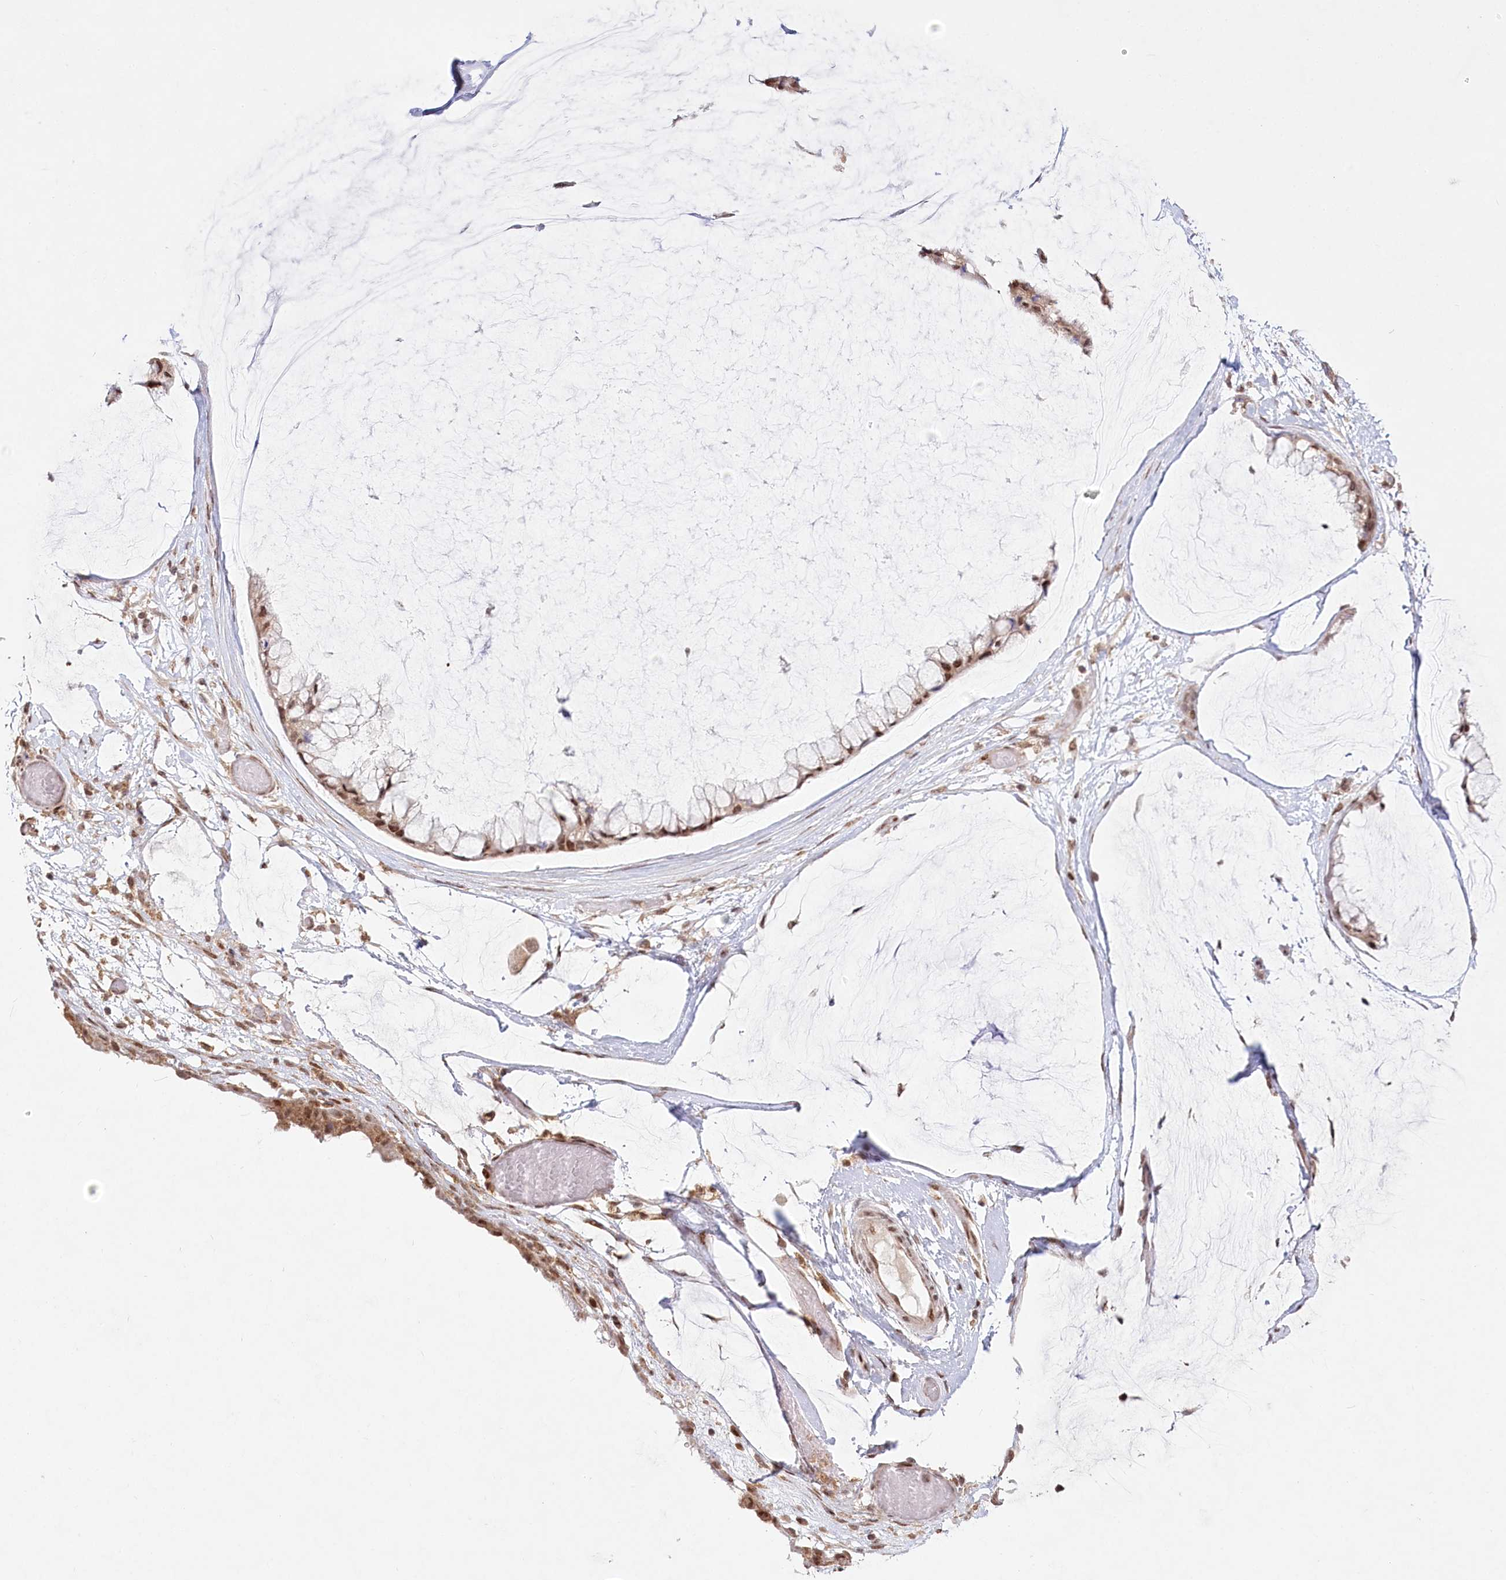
{"staining": {"intensity": "moderate", "quantity": ">75%", "location": "nuclear"}, "tissue": "ovarian cancer", "cell_type": "Tumor cells", "image_type": "cancer", "snomed": [{"axis": "morphology", "description": "Cystadenocarcinoma, mucinous, NOS"}, {"axis": "topography", "description": "Ovary"}], "caption": "Immunohistochemistry image of ovarian cancer (mucinous cystadenocarcinoma) stained for a protein (brown), which reveals medium levels of moderate nuclear positivity in about >75% of tumor cells.", "gene": "PYURF", "patient": {"sex": "female", "age": 39}}